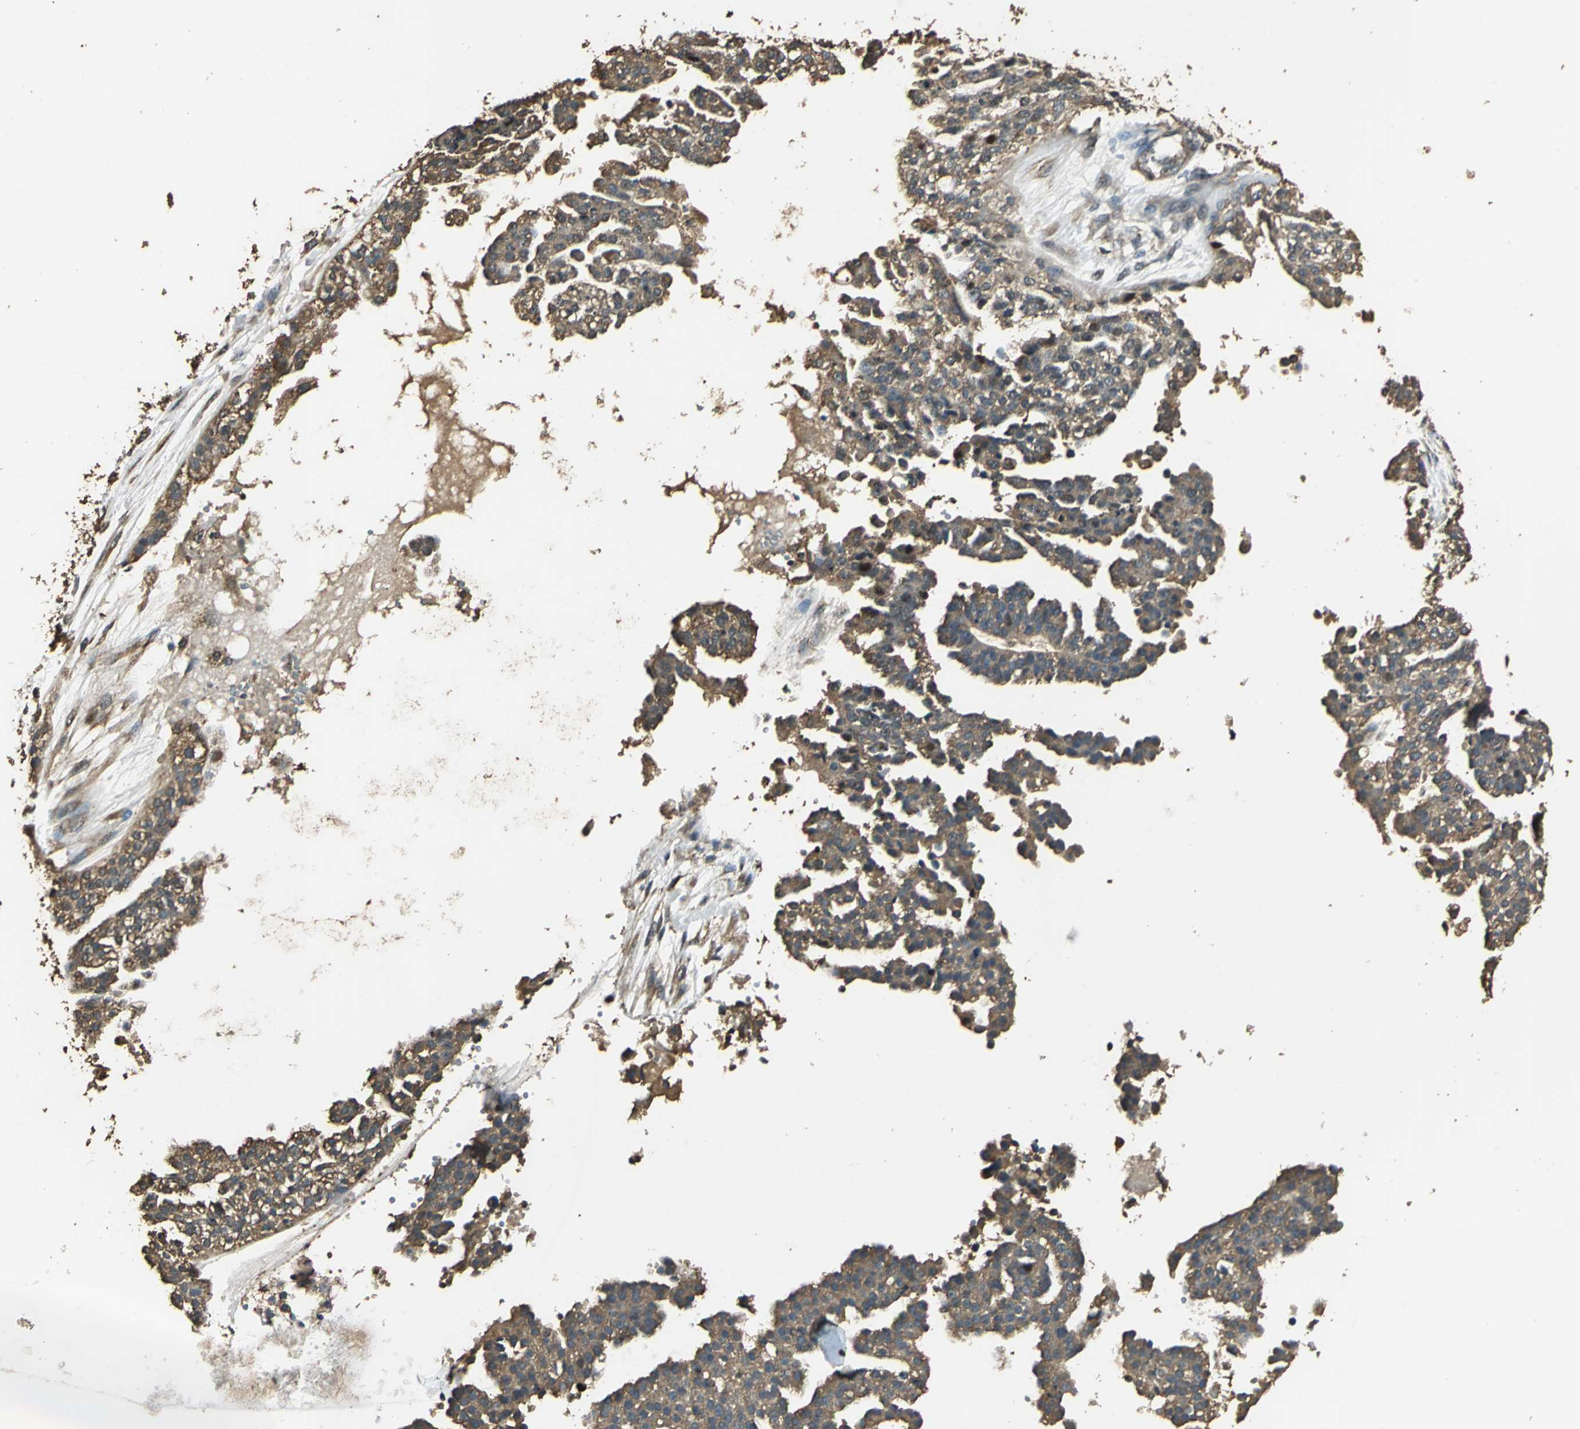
{"staining": {"intensity": "moderate", "quantity": ">75%", "location": "cytoplasmic/membranous"}, "tissue": "ovarian cancer", "cell_type": "Tumor cells", "image_type": "cancer", "snomed": [{"axis": "morphology", "description": "Carcinoma, NOS"}, {"axis": "topography", "description": "Soft tissue"}, {"axis": "topography", "description": "Ovary"}], "caption": "An image showing moderate cytoplasmic/membranous positivity in about >75% of tumor cells in ovarian cancer (carcinoma), as visualized by brown immunohistochemical staining.", "gene": "TMPRSS4", "patient": {"sex": "female", "age": 54}}